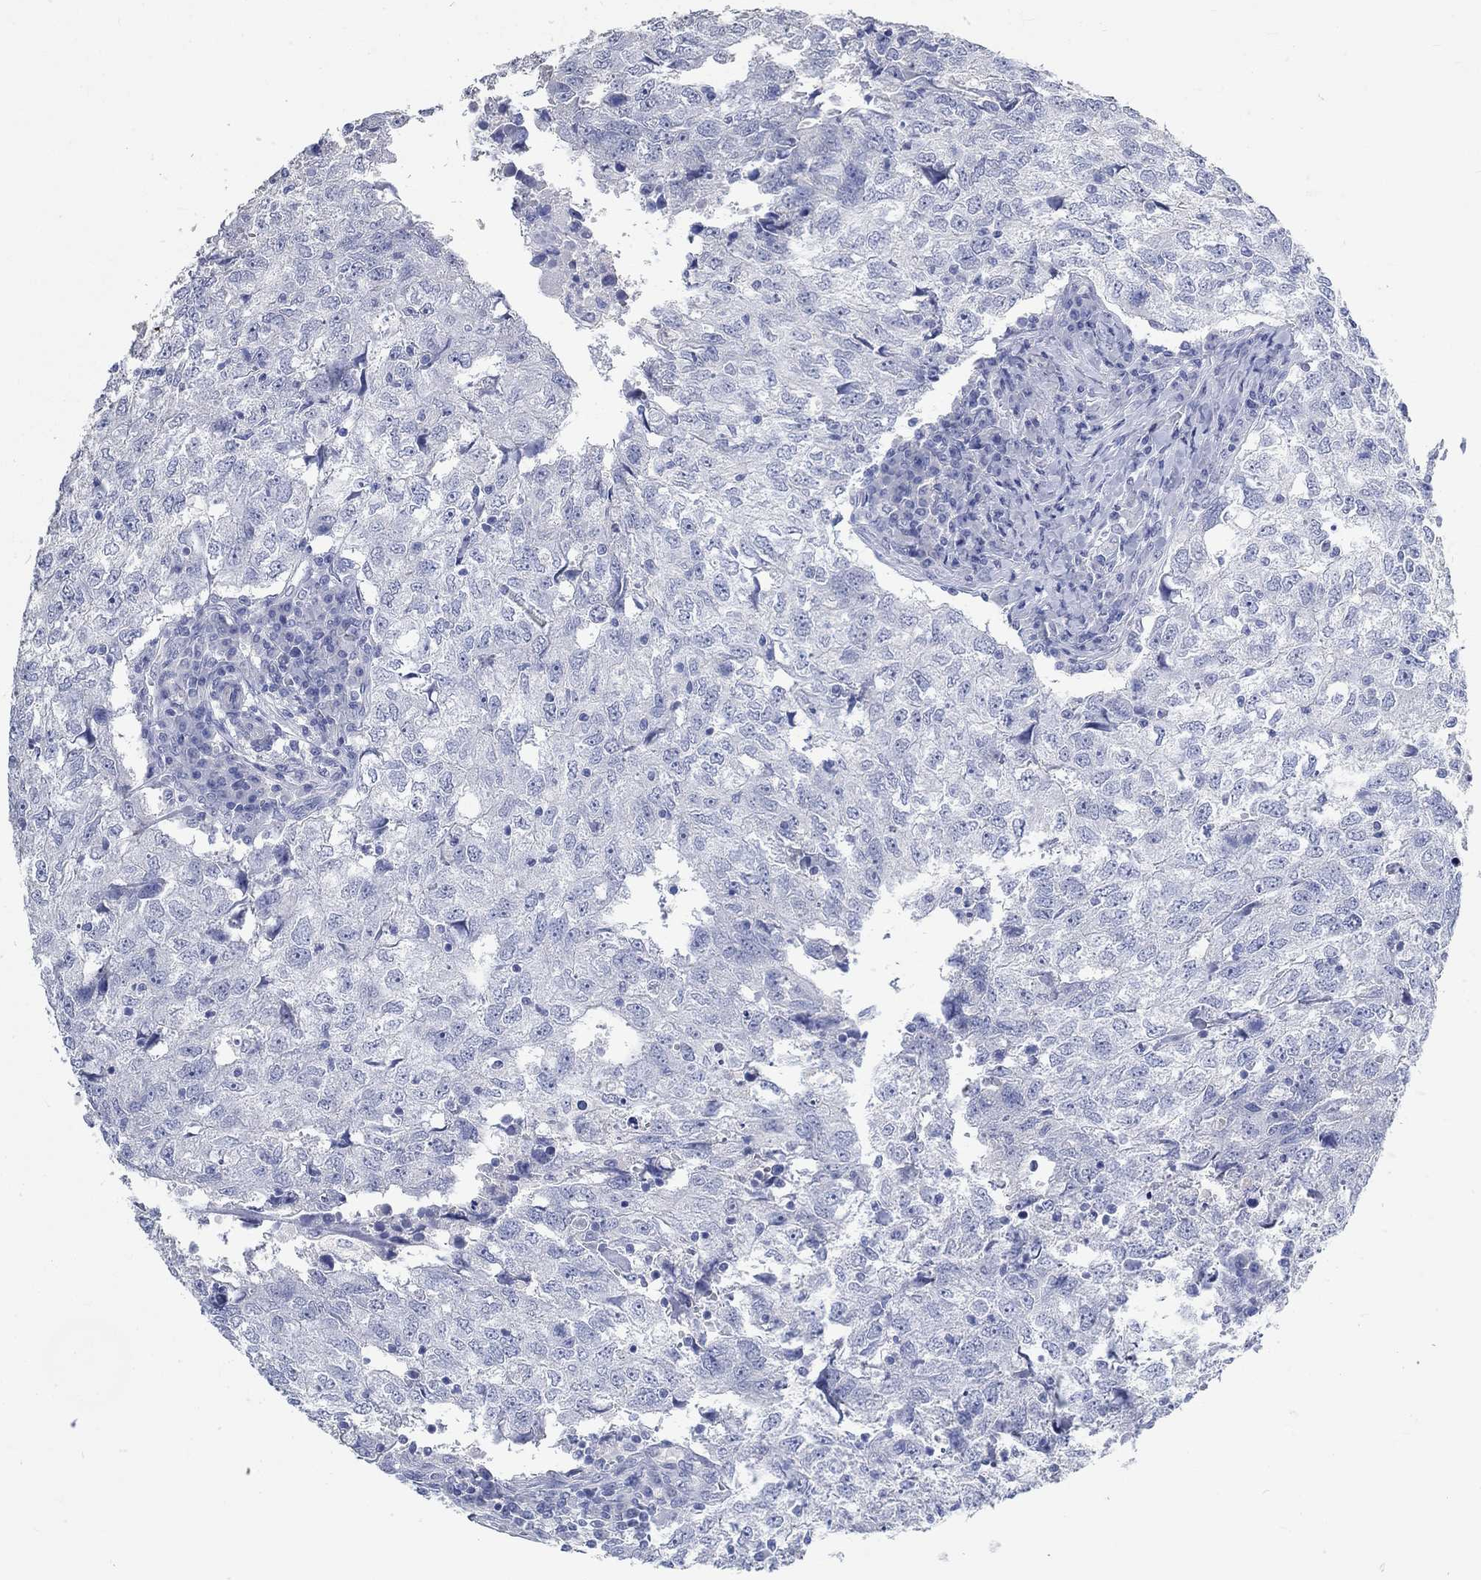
{"staining": {"intensity": "negative", "quantity": "none", "location": "none"}, "tissue": "breast cancer", "cell_type": "Tumor cells", "image_type": "cancer", "snomed": [{"axis": "morphology", "description": "Duct carcinoma"}, {"axis": "topography", "description": "Breast"}], "caption": "Immunohistochemical staining of human intraductal carcinoma (breast) exhibits no significant positivity in tumor cells. The staining was performed using DAB to visualize the protein expression in brown, while the nuclei were stained in blue with hematoxylin (Magnification: 20x).", "gene": "C4orf47", "patient": {"sex": "female", "age": 30}}